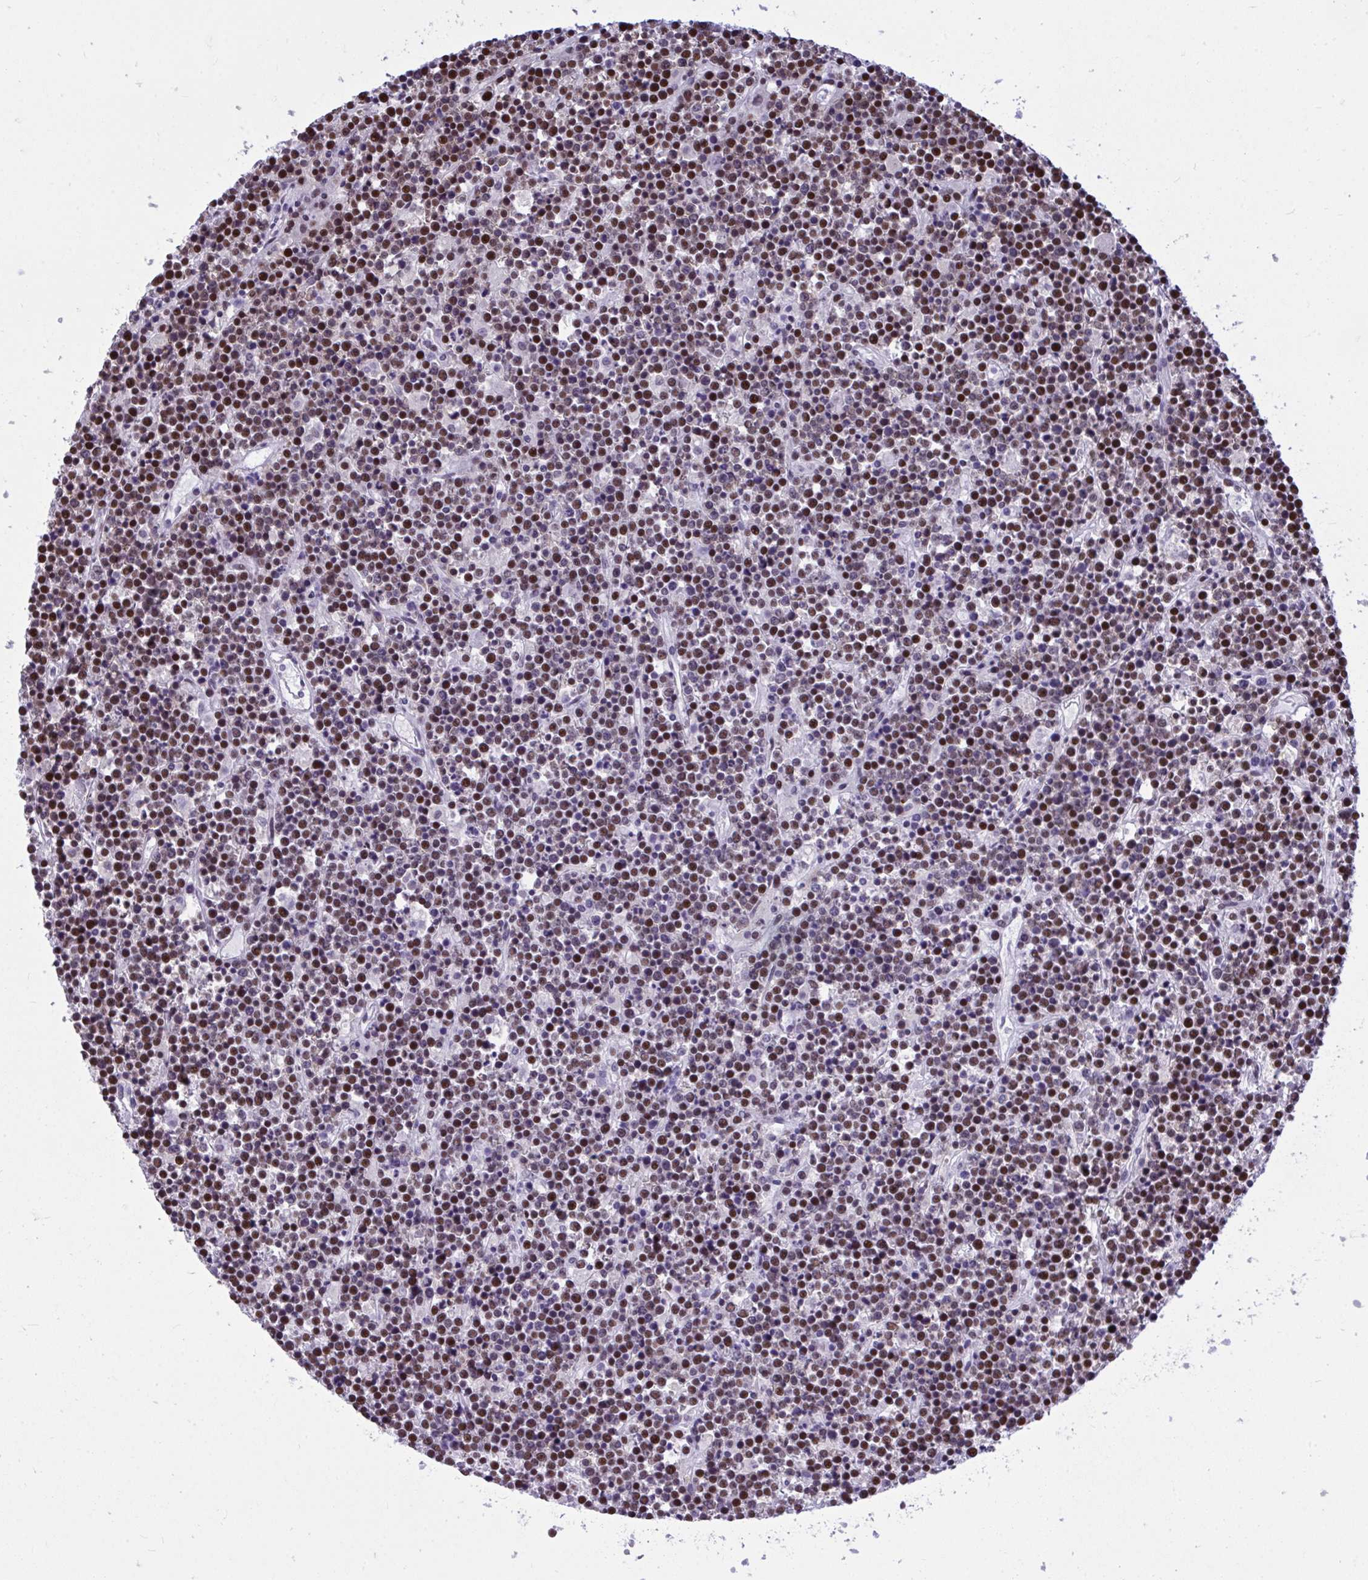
{"staining": {"intensity": "strong", "quantity": ">75%", "location": "nuclear"}, "tissue": "lymphoma", "cell_type": "Tumor cells", "image_type": "cancer", "snomed": [{"axis": "morphology", "description": "Malignant lymphoma, non-Hodgkin's type, High grade"}, {"axis": "topography", "description": "Ovary"}], "caption": "Immunohistochemistry of human lymphoma displays high levels of strong nuclear positivity in approximately >75% of tumor cells. The staining was performed using DAB, with brown indicating positive protein expression. Nuclei are stained blue with hematoxylin.", "gene": "C1QL2", "patient": {"sex": "female", "age": 56}}